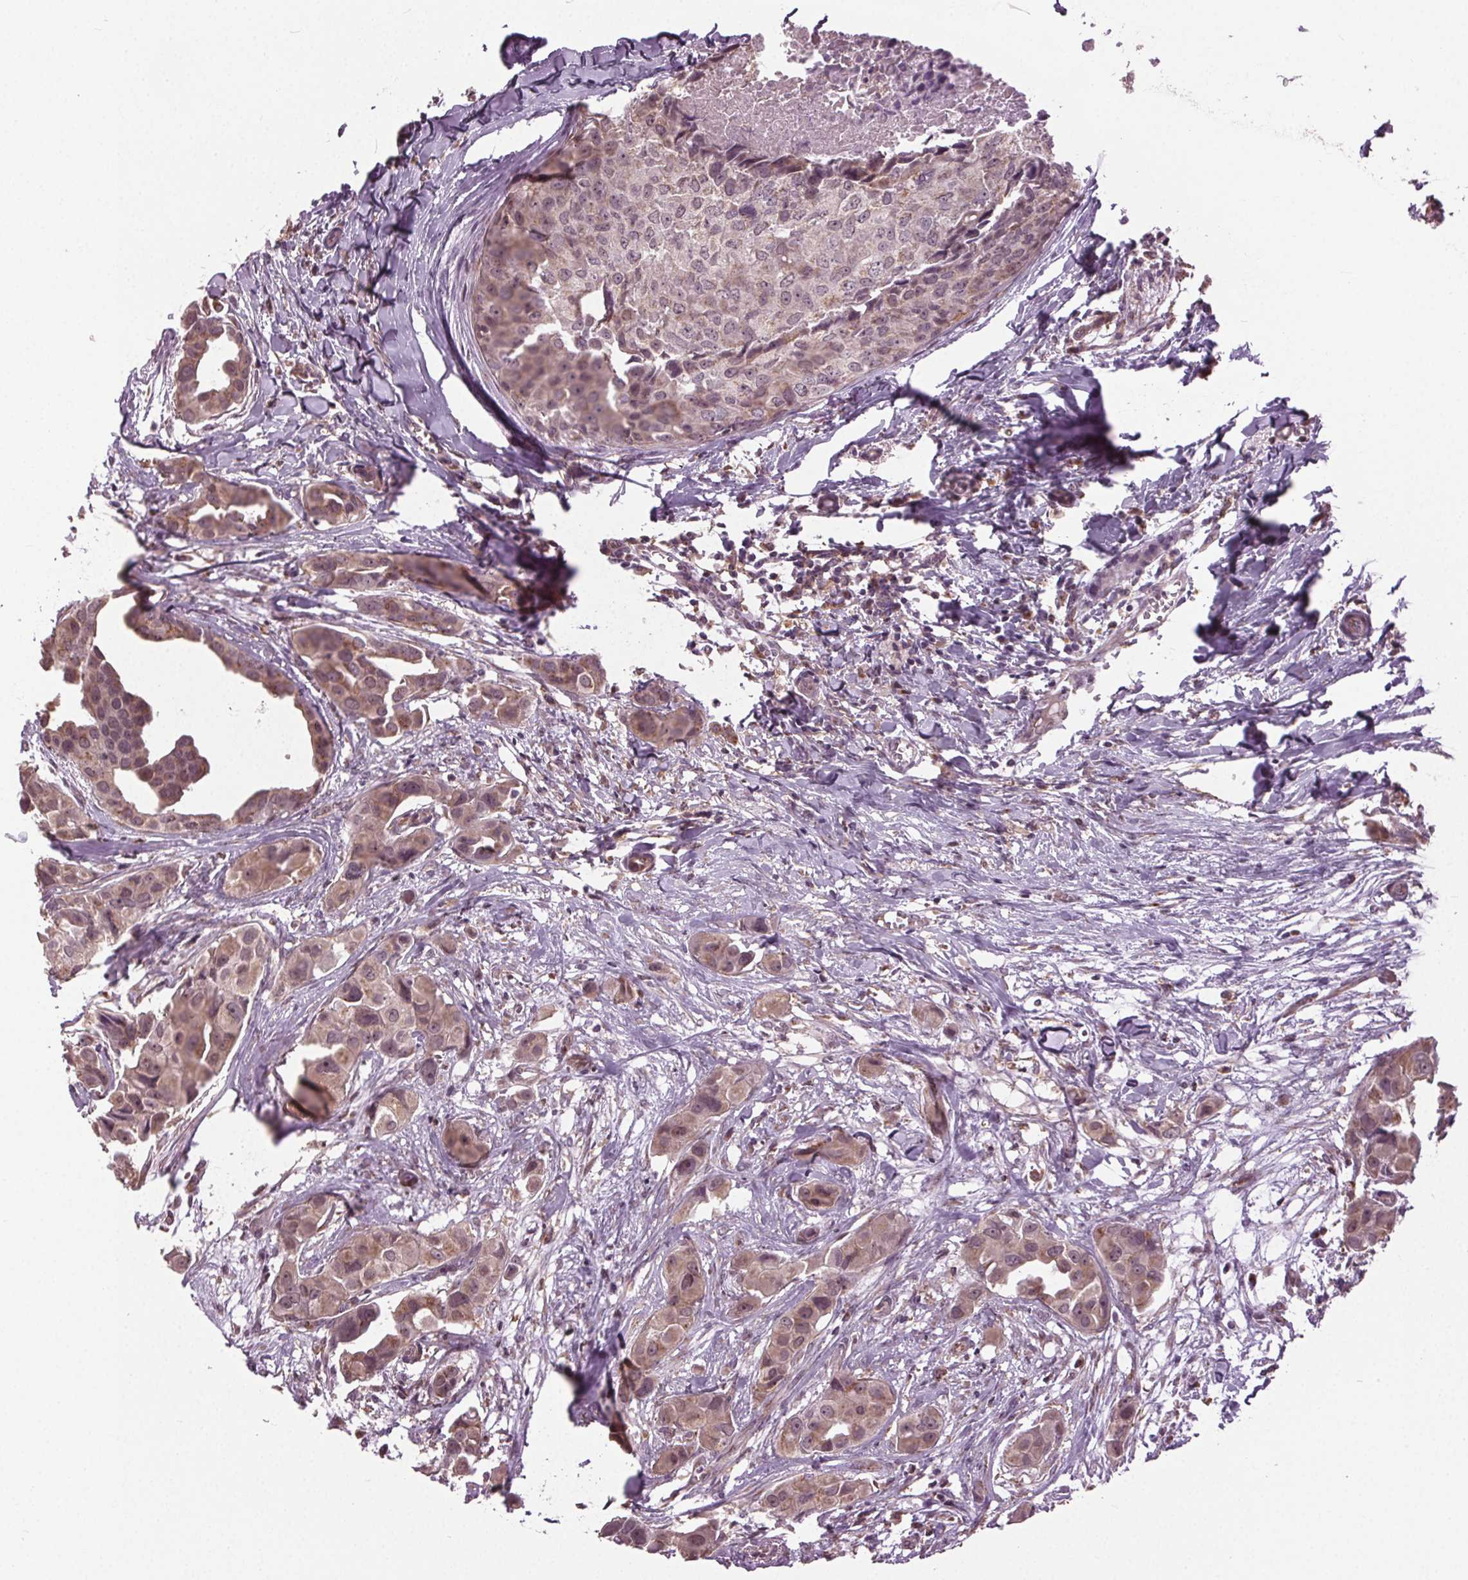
{"staining": {"intensity": "weak", "quantity": ">75%", "location": "cytoplasmic/membranous"}, "tissue": "breast cancer", "cell_type": "Tumor cells", "image_type": "cancer", "snomed": [{"axis": "morphology", "description": "Duct carcinoma"}, {"axis": "topography", "description": "Breast"}], "caption": "Protein staining of breast cancer tissue reveals weak cytoplasmic/membranous staining in about >75% of tumor cells.", "gene": "BSDC1", "patient": {"sex": "female", "age": 38}}